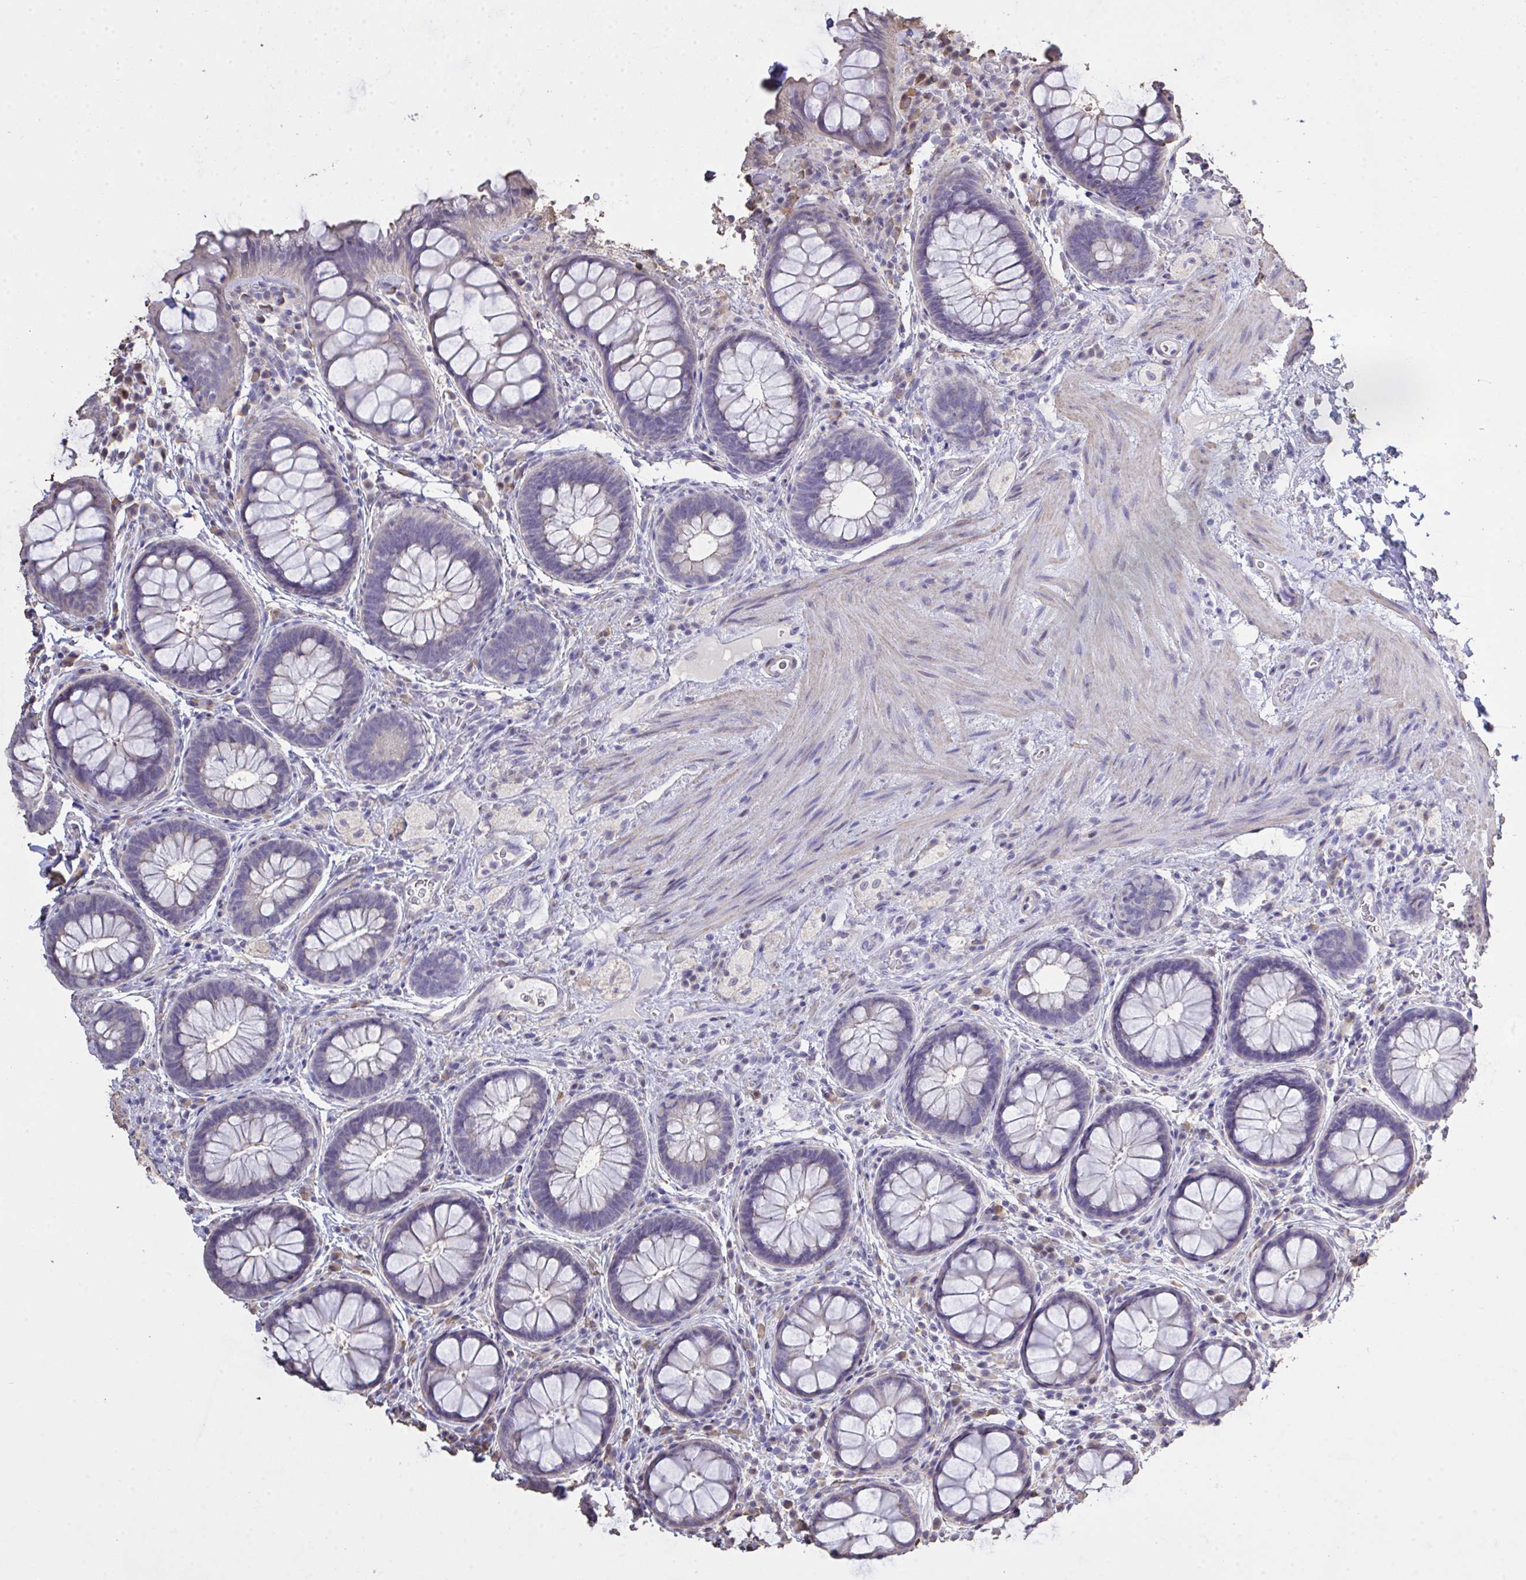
{"staining": {"intensity": "negative", "quantity": "none", "location": "none"}, "tissue": "rectum", "cell_type": "Glandular cells", "image_type": "normal", "snomed": [{"axis": "morphology", "description": "Normal tissue, NOS"}, {"axis": "topography", "description": "Rectum"}], "caption": "DAB (3,3'-diaminobenzidine) immunohistochemical staining of normal human rectum reveals no significant expression in glandular cells.", "gene": "IL23R", "patient": {"sex": "female", "age": 69}}